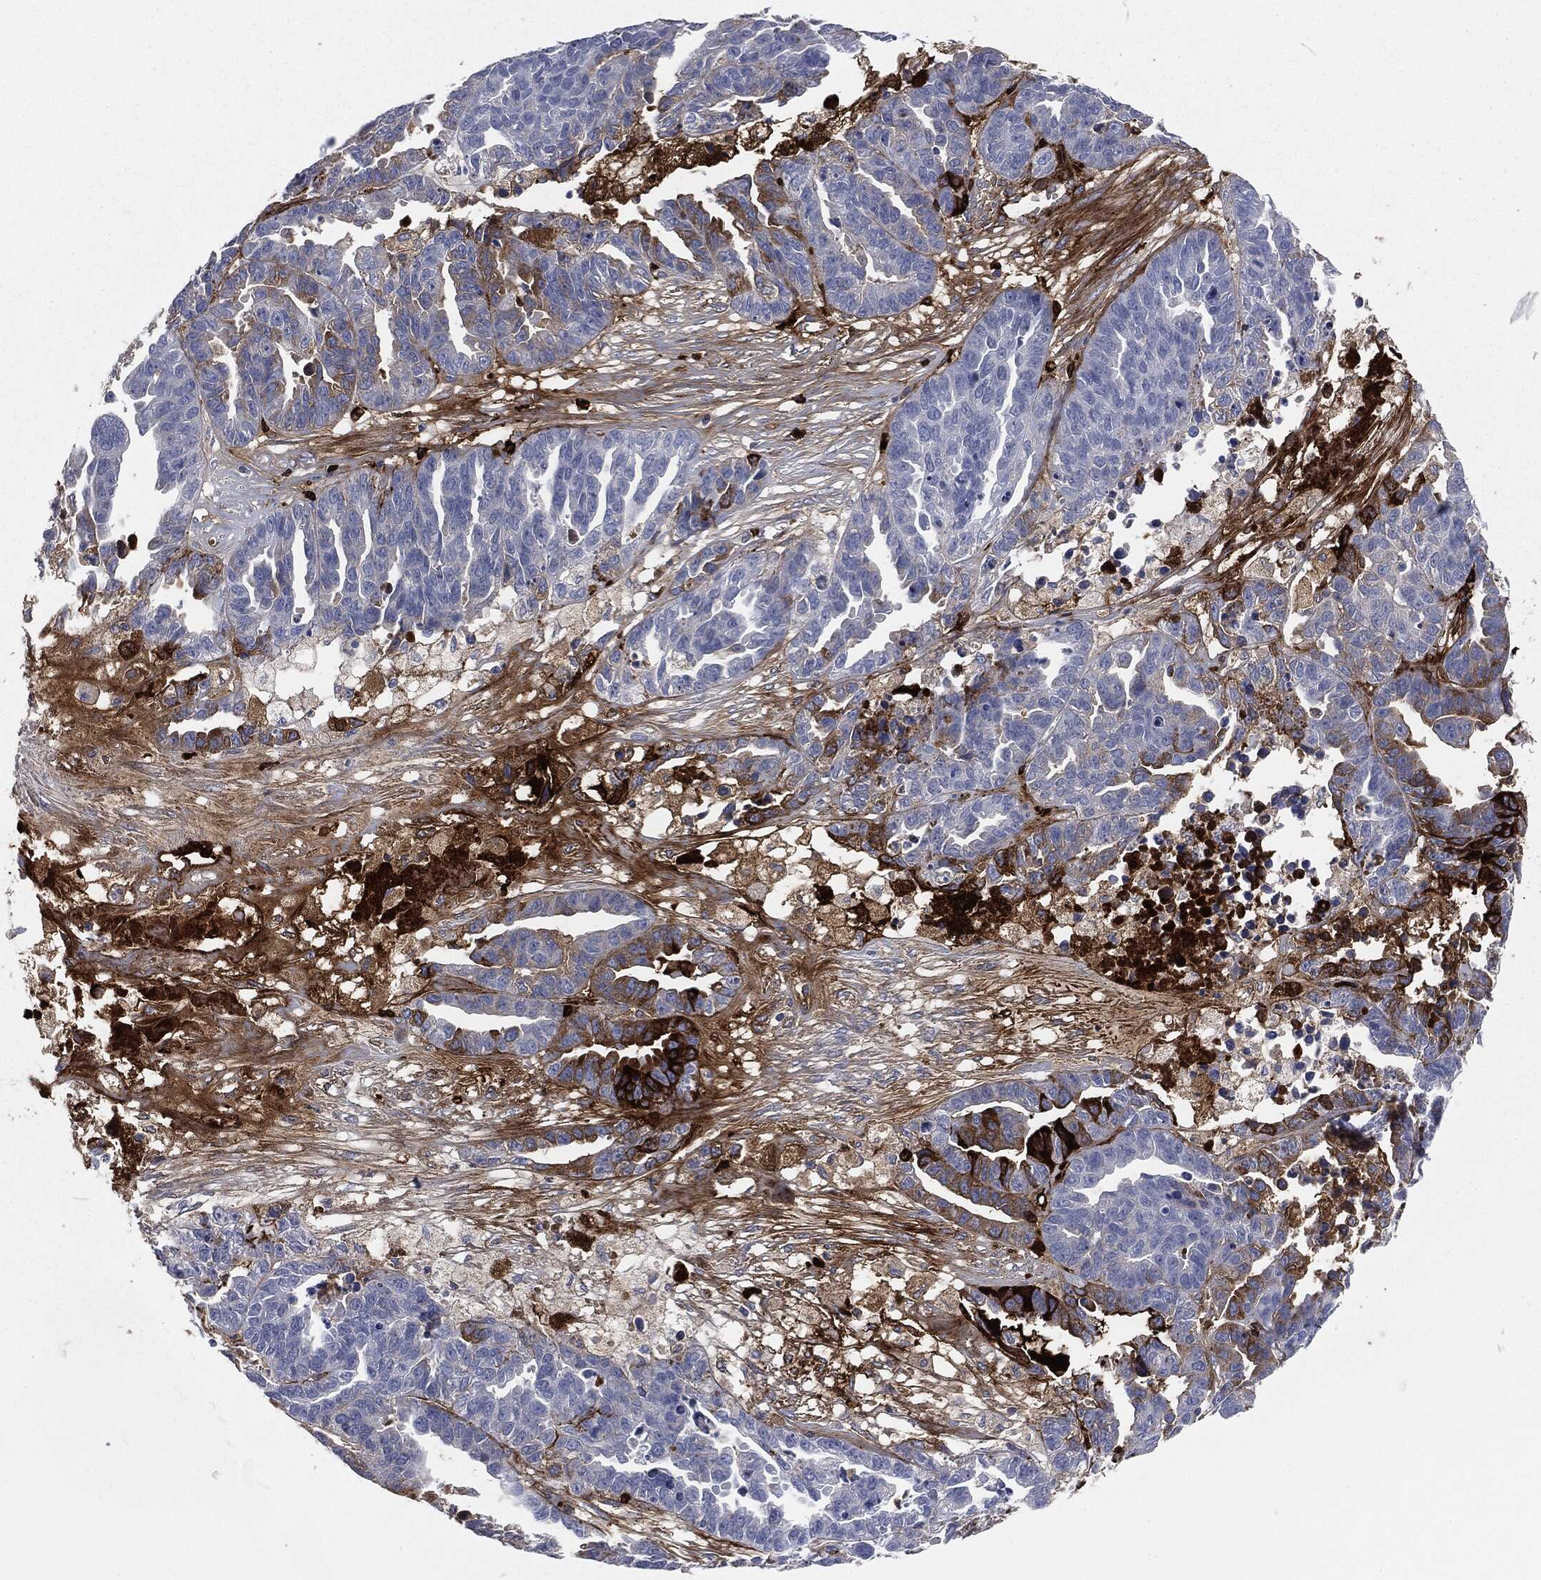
{"staining": {"intensity": "strong", "quantity": "<25%", "location": "cytoplasmic/membranous"}, "tissue": "ovarian cancer", "cell_type": "Tumor cells", "image_type": "cancer", "snomed": [{"axis": "morphology", "description": "Cystadenocarcinoma, serous, NOS"}, {"axis": "topography", "description": "Ovary"}], "caption": "This photomicrograph shows ovarian cancer (serous cystadenocarcinoma) stained with immunohistochemistry to label a protein in brown. The cytoplasmic/membranous of tumor cells show strong positivity for the protein. Nuclei are counter-stained blue.", "gene": "APOB", "patient": {"sex": "female", "age": 87}}